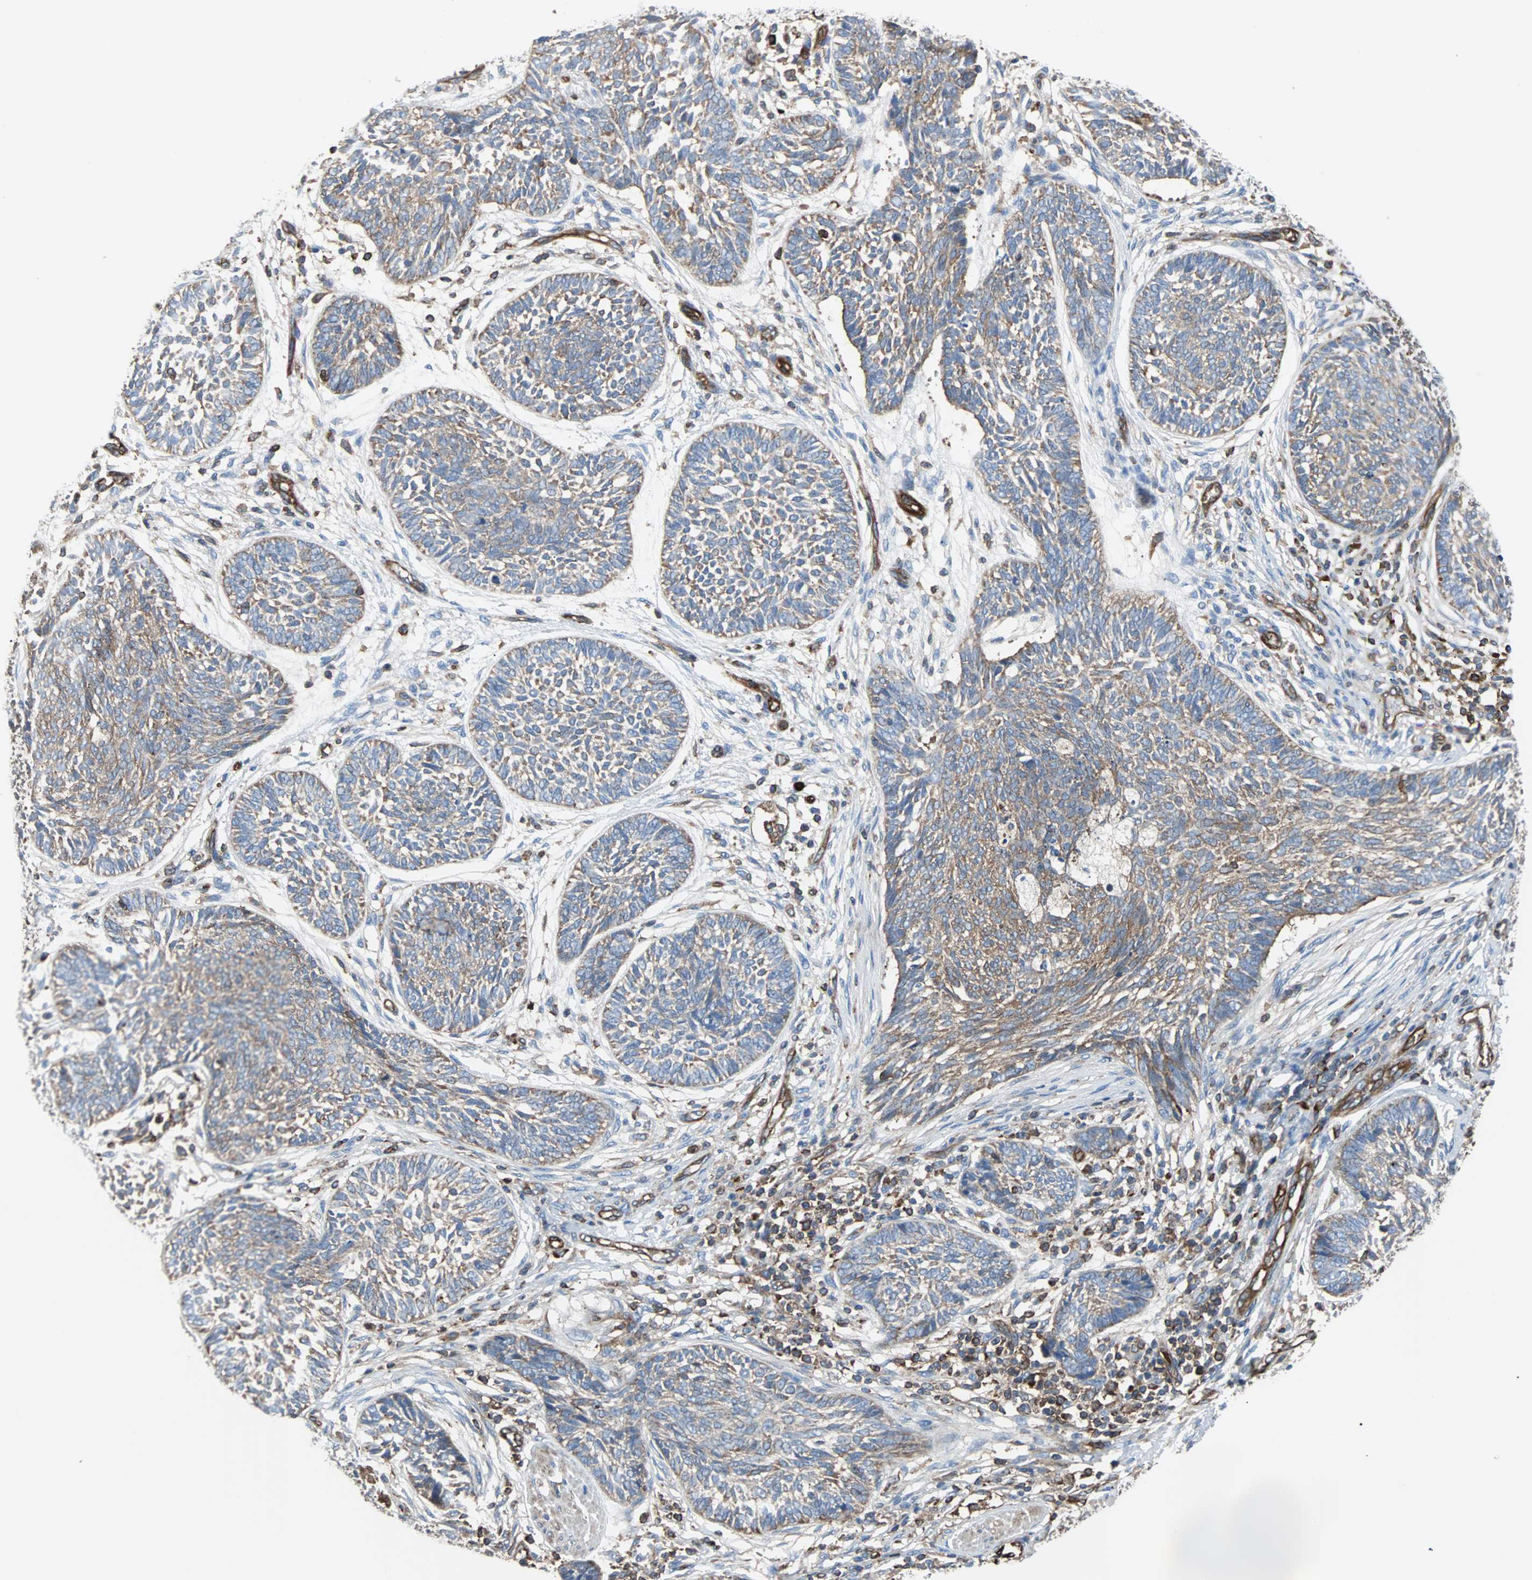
{"staining": {"intensity": "weak", "quantity": ">75%", "location": "cytoplasmic/membranous"}, "tissue": "skin cancer", "cell_type": "Tumor cells", "image_type": "cancer", "snomed": [{"axis": "morphology", "description": "Papilloma, NOS"}, {"axis": "morphology", "description": "Basal cell carcinoma"}, {"axis": "topography", "description": "Skin"}], "caption": "Weak cytoplasmic/membranous protein staining is appreciated in approximately >75% of tumor cells in skin papilloma. The protein of interest is shown in brown color, while the nuclei are stained blue.", "gene": "PLCG2", "patient": {"sex": "male", "age": 87}}